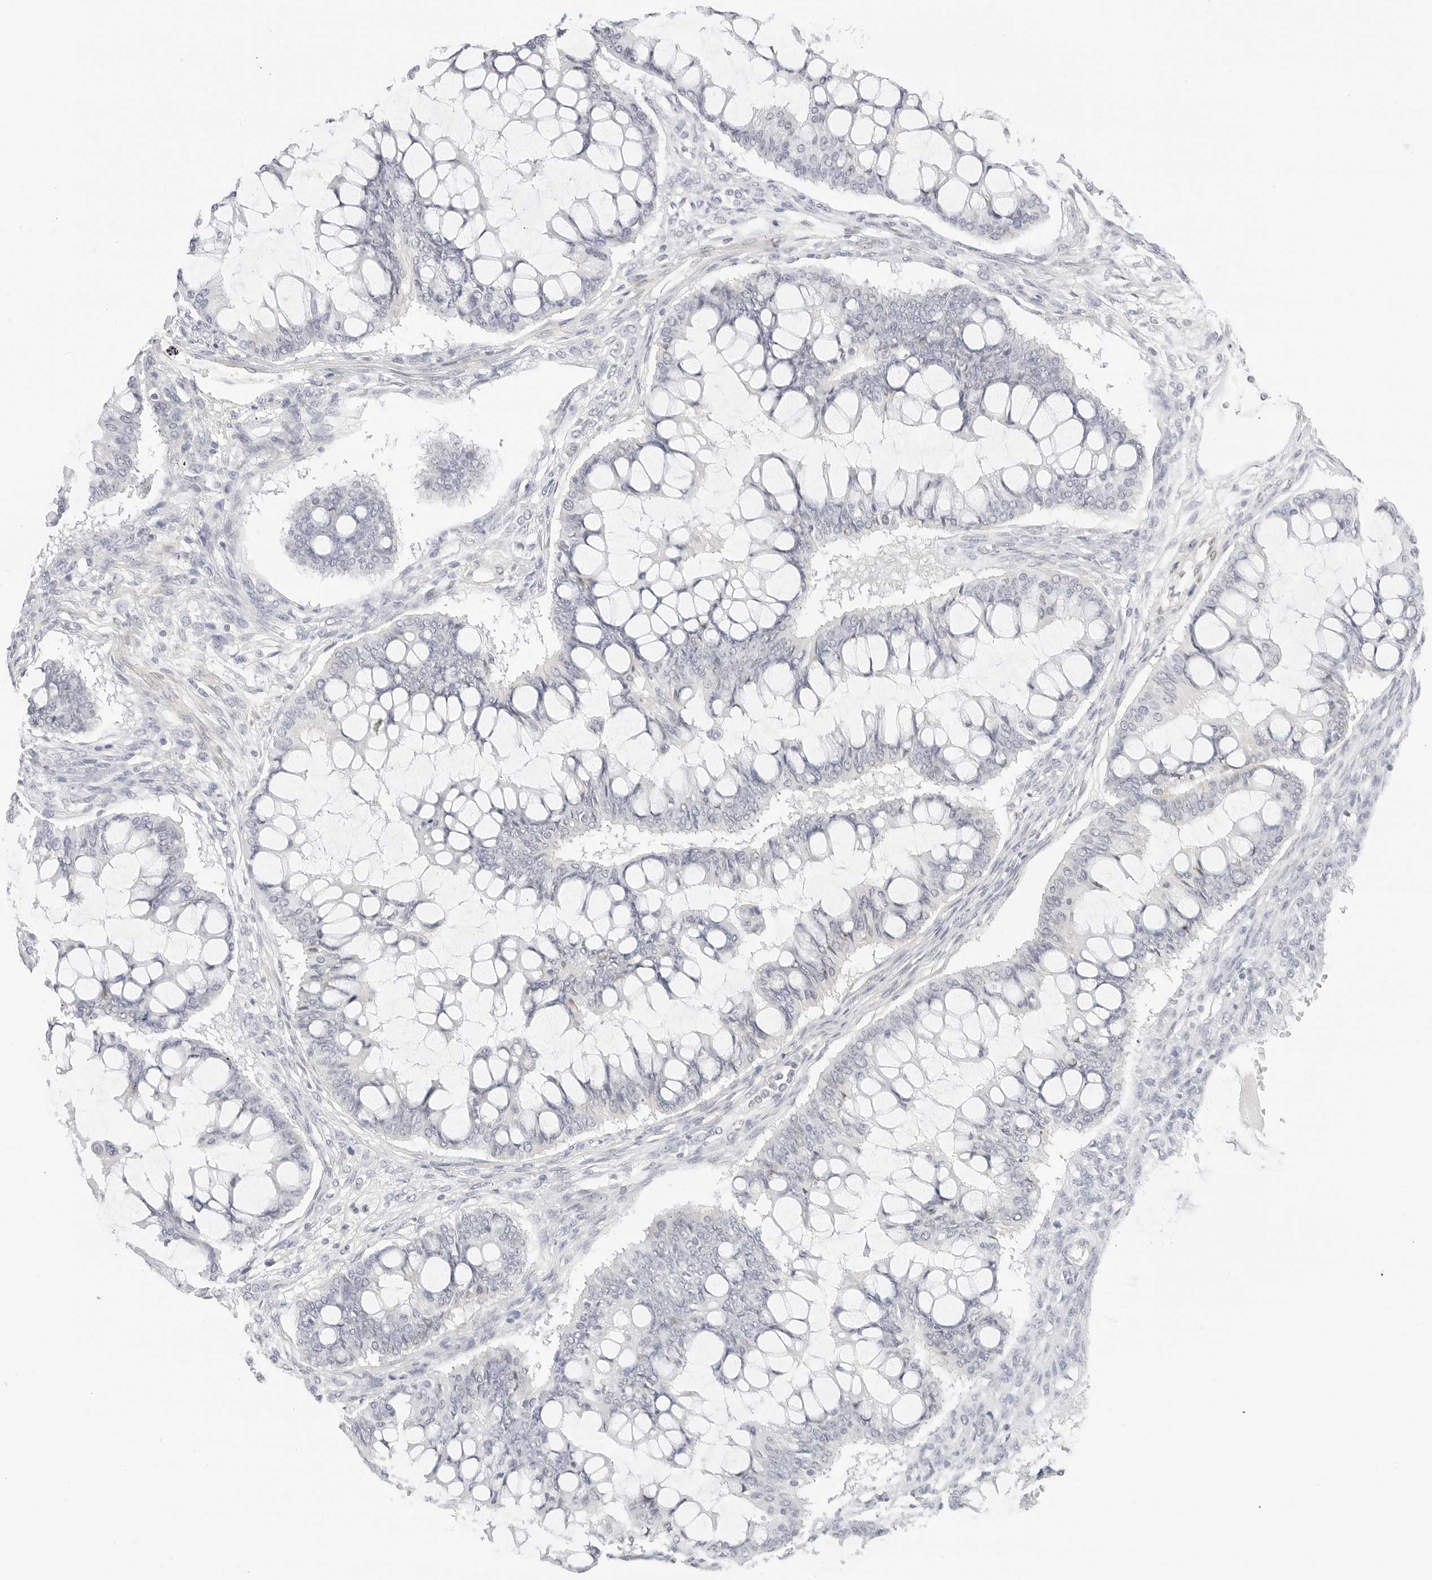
{"staining": {"intensity": "negative", "quantity": "none", "location": "none"}, "tissue": "ovarian cancer", "cell_type": "Tumor cells", "image_type": "cancer", "snomed": [{"axis": "morphology", "description": "Cystadenocarcinoma, mucinous, NOS"}, {"axis": "topography", "description": "Ovary"}], "caption": "IHC micrograph of neoplastic tissue: ovarian mucinous cystadenocarcinoma stained with DAB exhibits no significant protein positivity in tumor cells. (Stains: DAB (3,3'-diaminobenzidine) IHC with hematoxylin counter stain, Microscopy: brightfield microscopy at high magnification).", "gene": "PCDH19", "patient": {"sex": "female", "age": 73}}